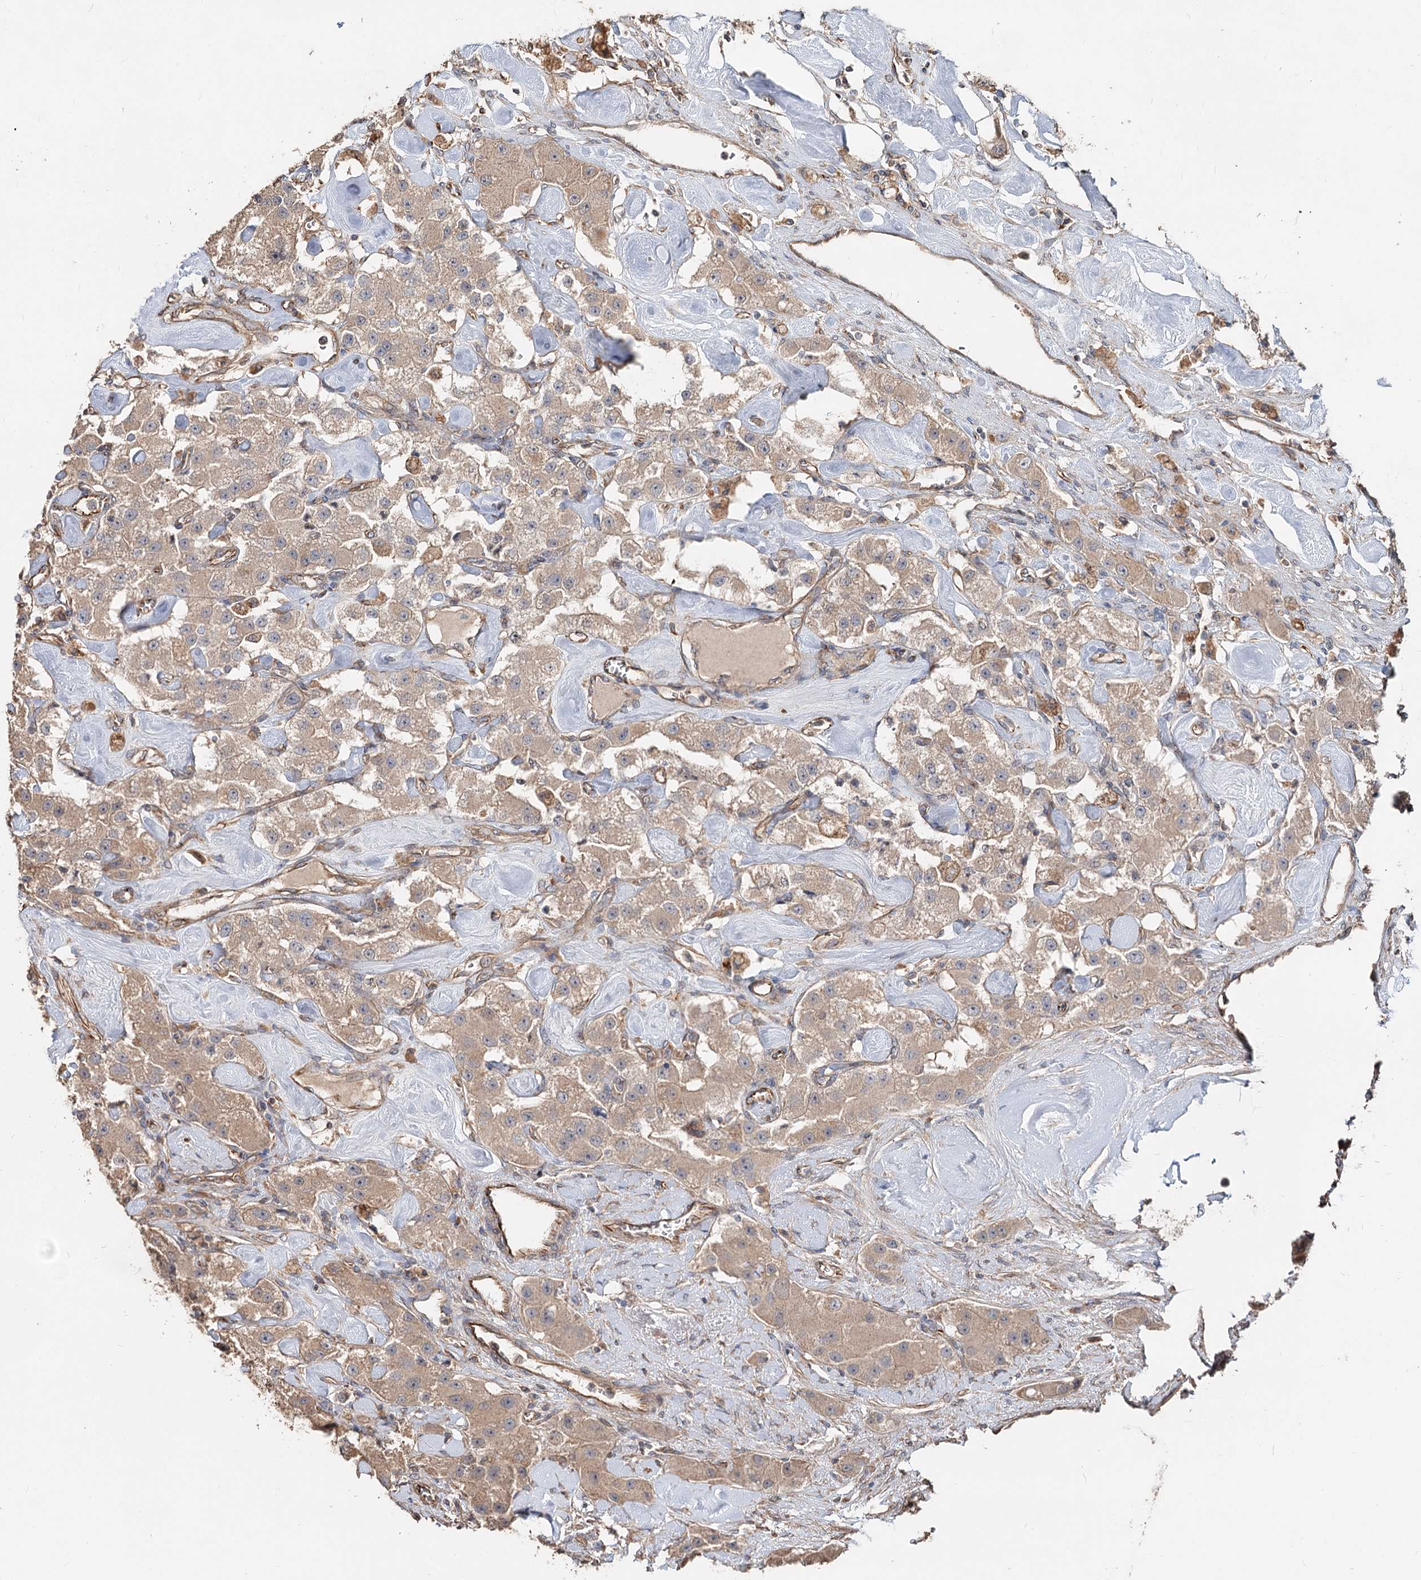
{"staining": {"intensity": "weak", "quantity": ">75%", "location": "cytoplasmic/membranous"}, "tissue": "carcinoid", "cell_type": "Tumor cells", "image_type": "cancer", "snomed": [{"axis": "morphology", "description": "Carcinoid, malignant, NOS"}, {"axis": "topography", "description": "Pancreas"}], "caption": "Weak cytoplasmic/membranous protein positivity is identified in about >75% of tumor cells in carcinoid (malignant). The staining was performed using DAB (3,3'-diaminobenzidine), with brown indicating positive protein expression. Nuclei are stained blue with hematoxylin.", "gene": "SPART", "patient": {"sex": "male", "age": 41}}